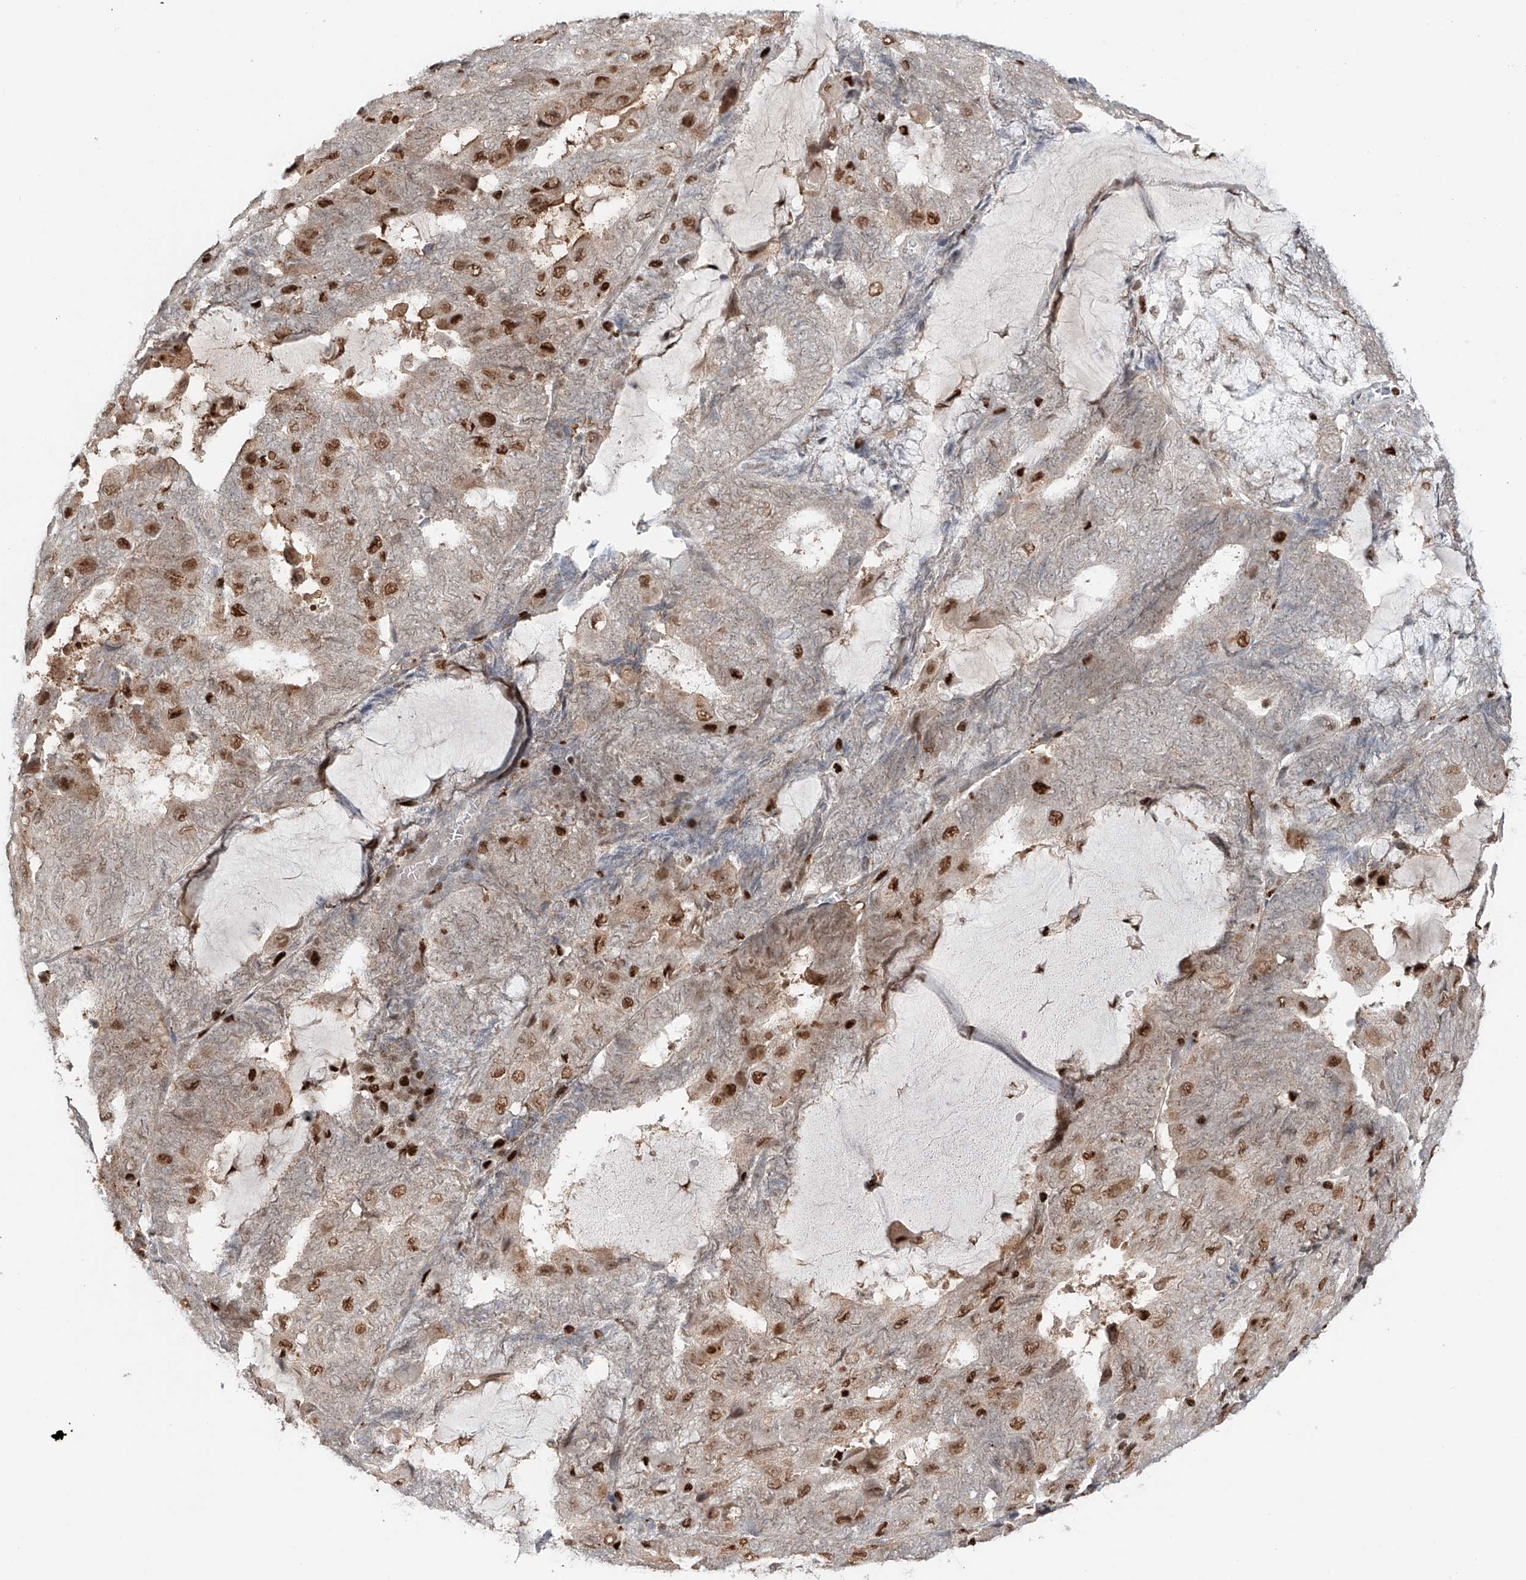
{"staining": {"intensity": "moderate", "quantity": "<25%", "location": "nuclear"}, "tissue": "endometrial cancer", "cell_type": "Tumor cells", "image_type": "cancer", "snomed": [{"axis": "morphology", "description": "Adenocarcinoma, NOS"}, {"axis": "topography", "description": "Endometrium"}], "caption": "Adenocarcinoma (endometrial) stained with a protein marker exhibits moderate staining in tumor cells.", "gene": "DZIP1L", "patient": {"sex": "female", "age": 81}}